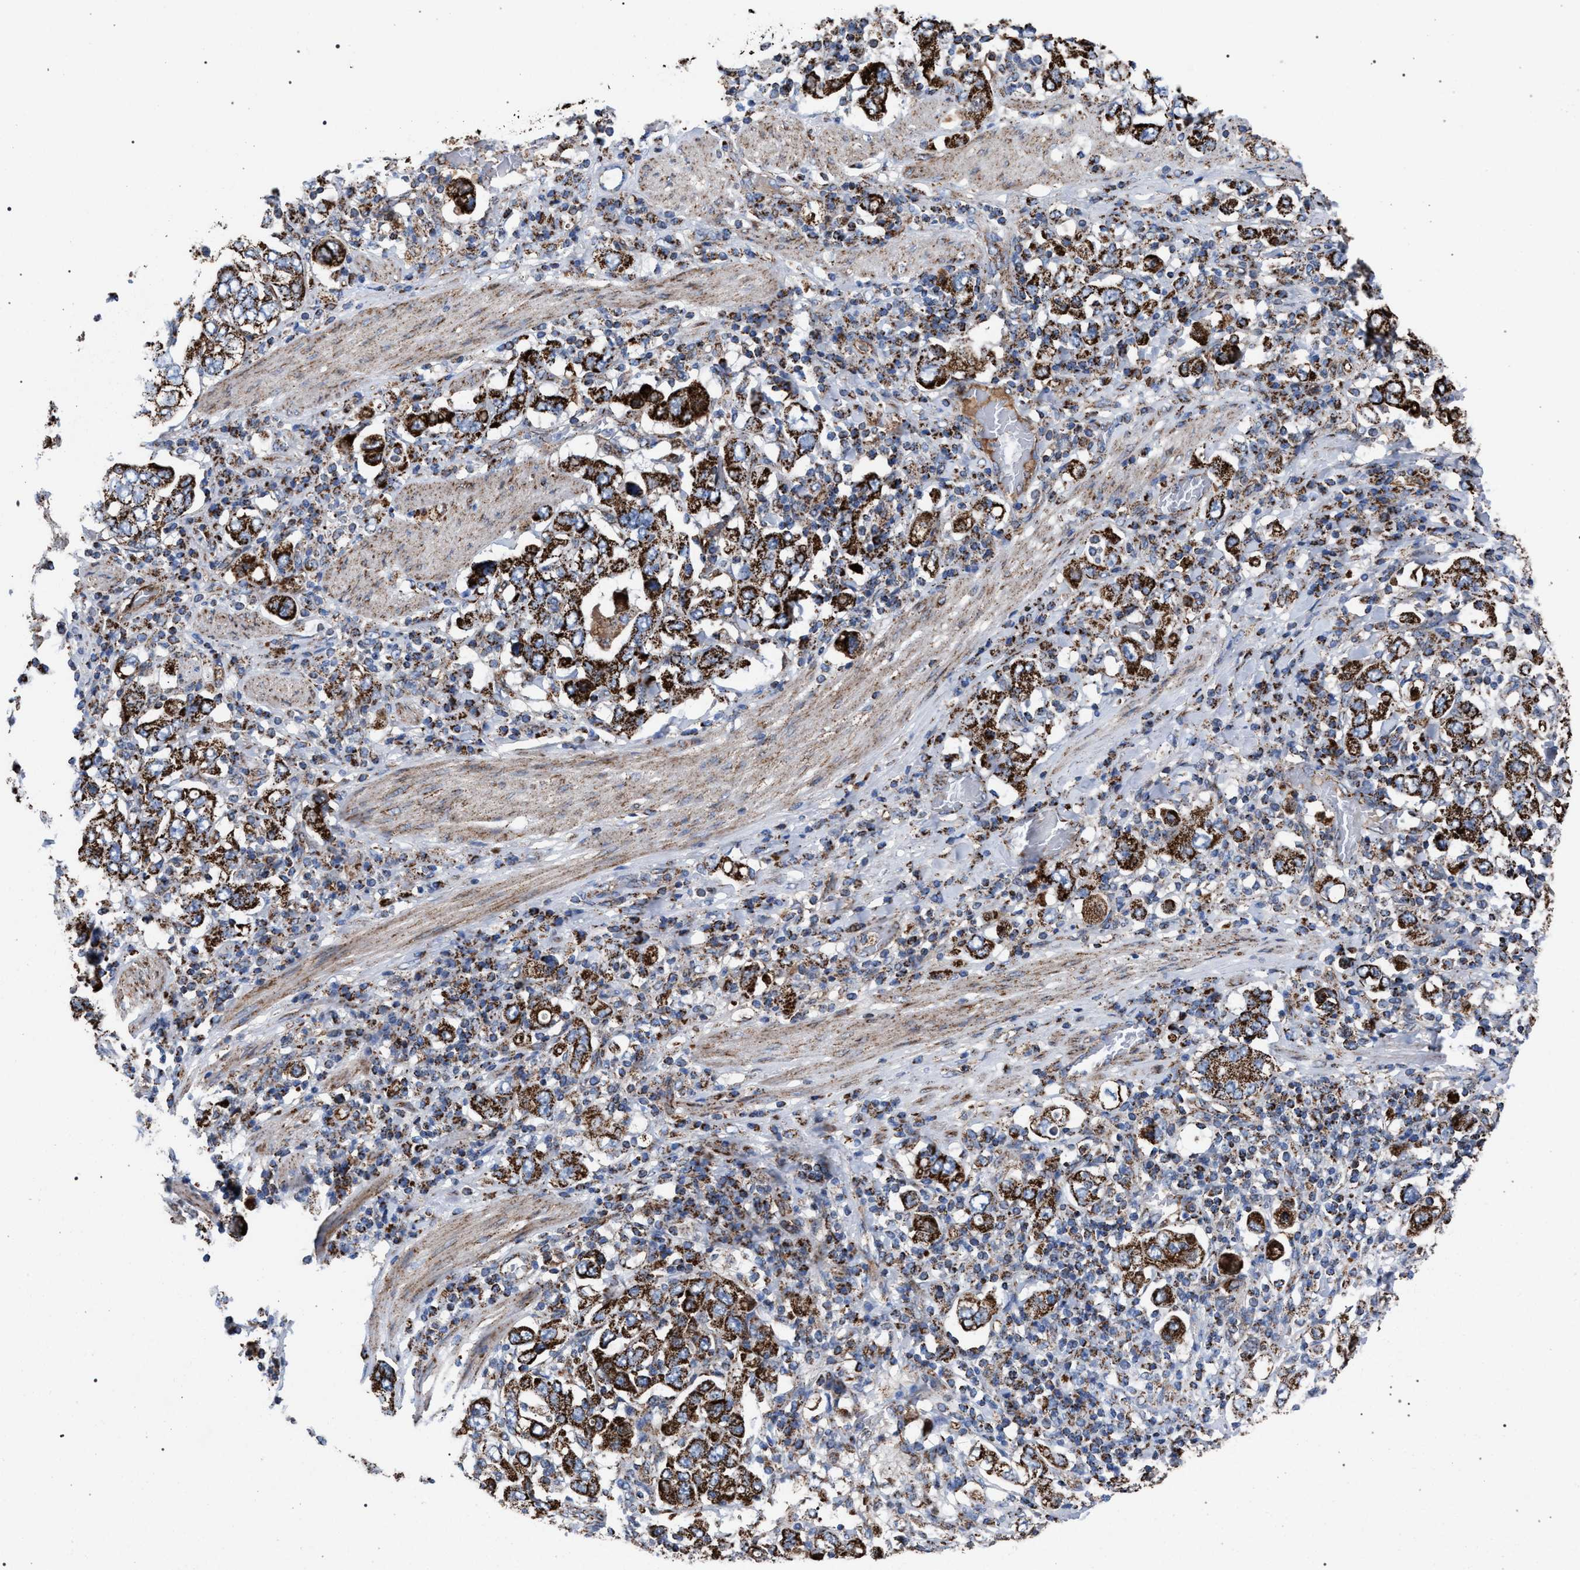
{"staining": {"intensity": "strong", "quantity": ">75%", "location": "cytoplasmic/membranous"}, "tissue": "stomach cancer", "cell_type": "Tumor cells", "image_type": "cancer", "snomed": [{"axis": "morphology", "description": "Adenocarcinoma, NOS"}, {"axis": "topography", "description": "Stomach, upper"}], "caption": "Protein expression by immunohistochemistry demonstrates strong cytoplasmic/membranous staining in about >75% of tumor cells in adenocarcinoma (stomach). (DAB (3,3'-diaminobenzidine) = brown stain, brightfield microscopy at high magnification).", "gene": "VPS13A", "patient": {"sex": "male", "age": 62}}